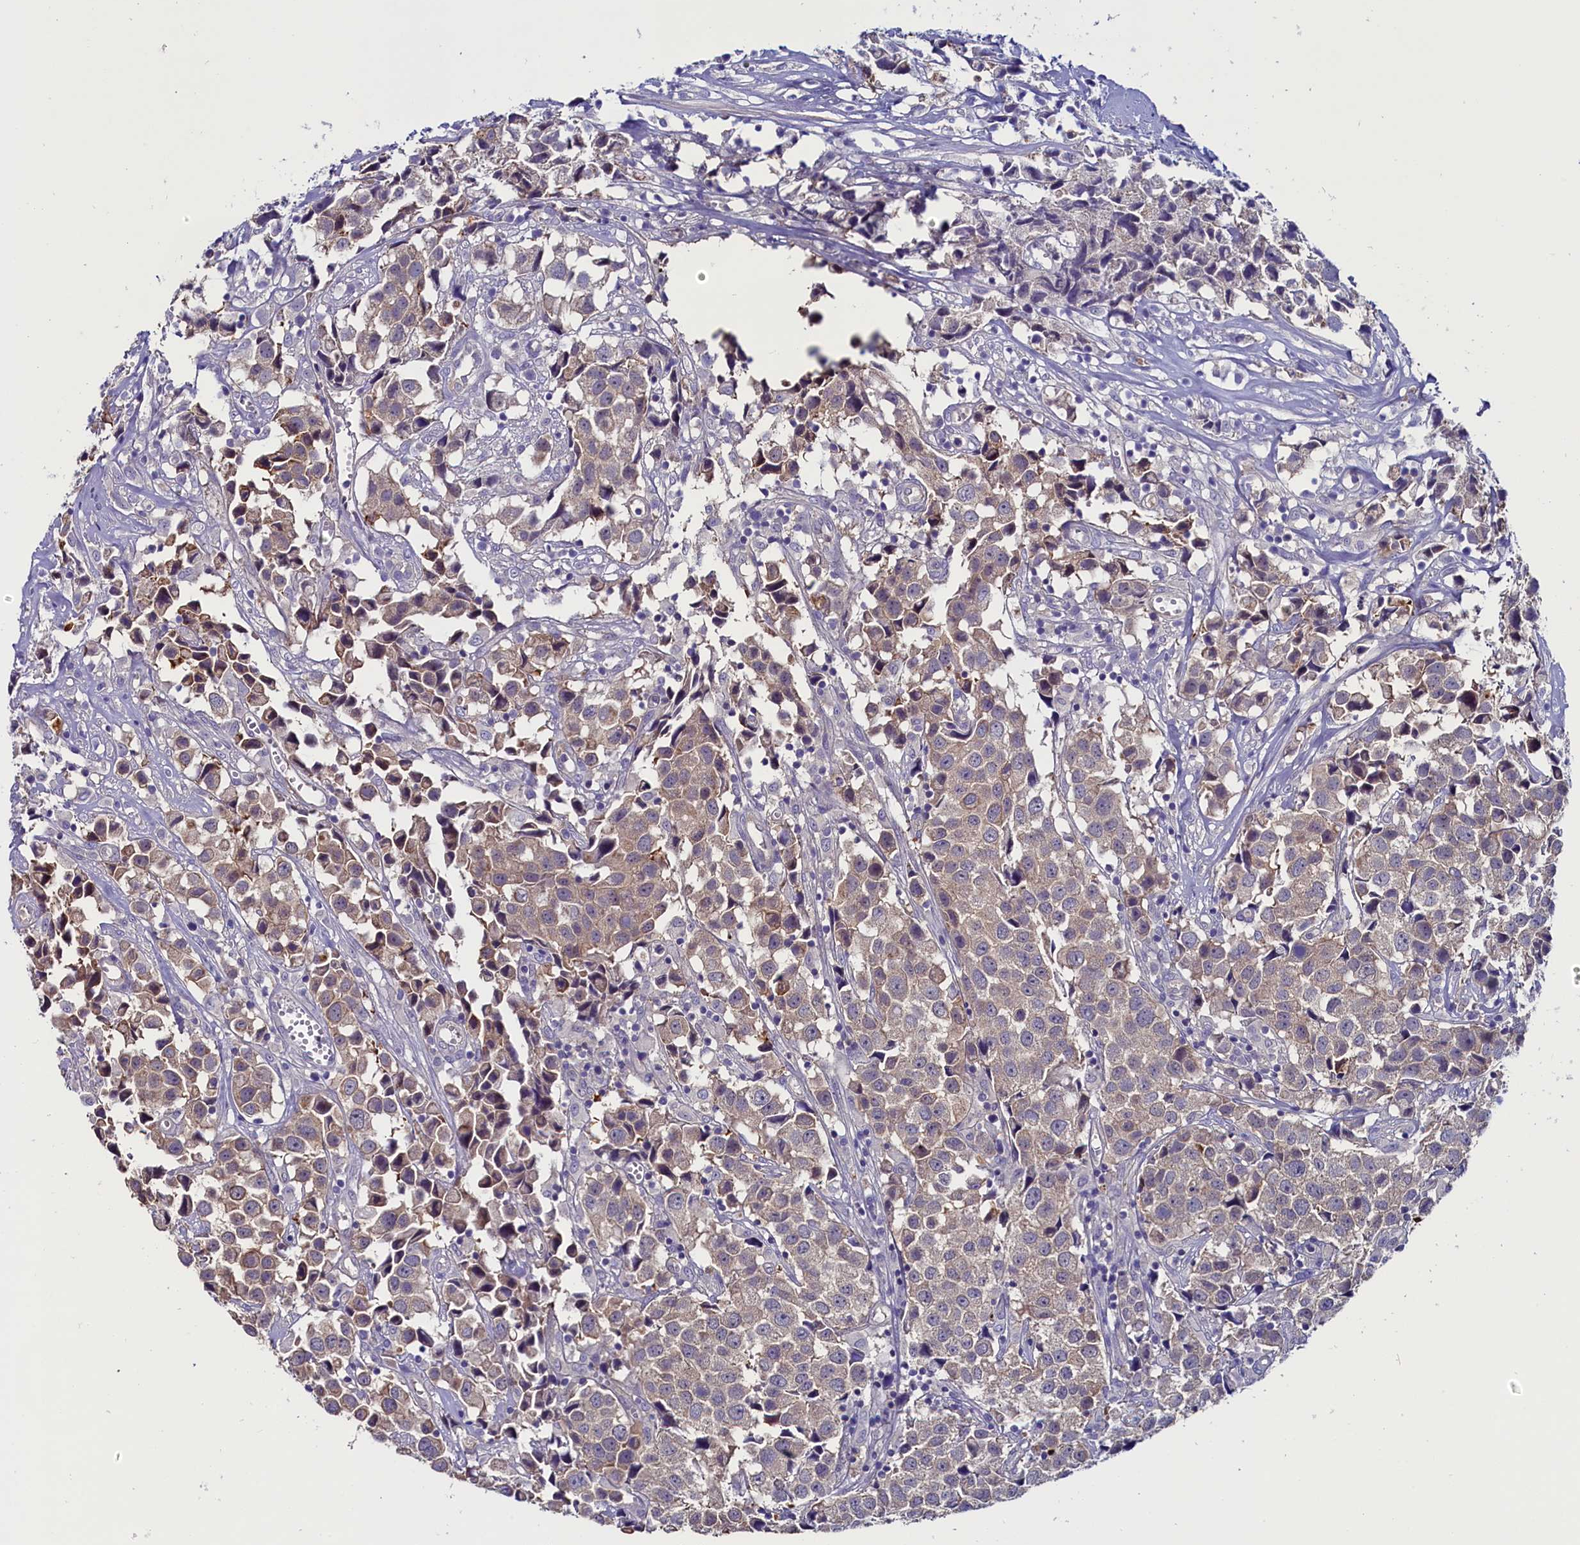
{"staining": {"intensity": "weak", "quantity": "25%-75%", "location": "cytoplasmic/membranous"}, "tissue": "urothelial cancer", "cell_type": "Tumor cells", "image_type": "cancer", "snomed": [{"axis": "morphology", "description": "Urothelial carcinoma, High grade"}, {"axis": "topography", "description": "Urinary bladder"}], "caption": "Immunohistochemistry (DAB) staining of urothelial cancer exhibits weak cytoplasmic/membranous protein expression in approximately 25%-75% of tumor cells.", "gene": "CIAPIN1", "patient": {"sex": "female", "age": 75}}